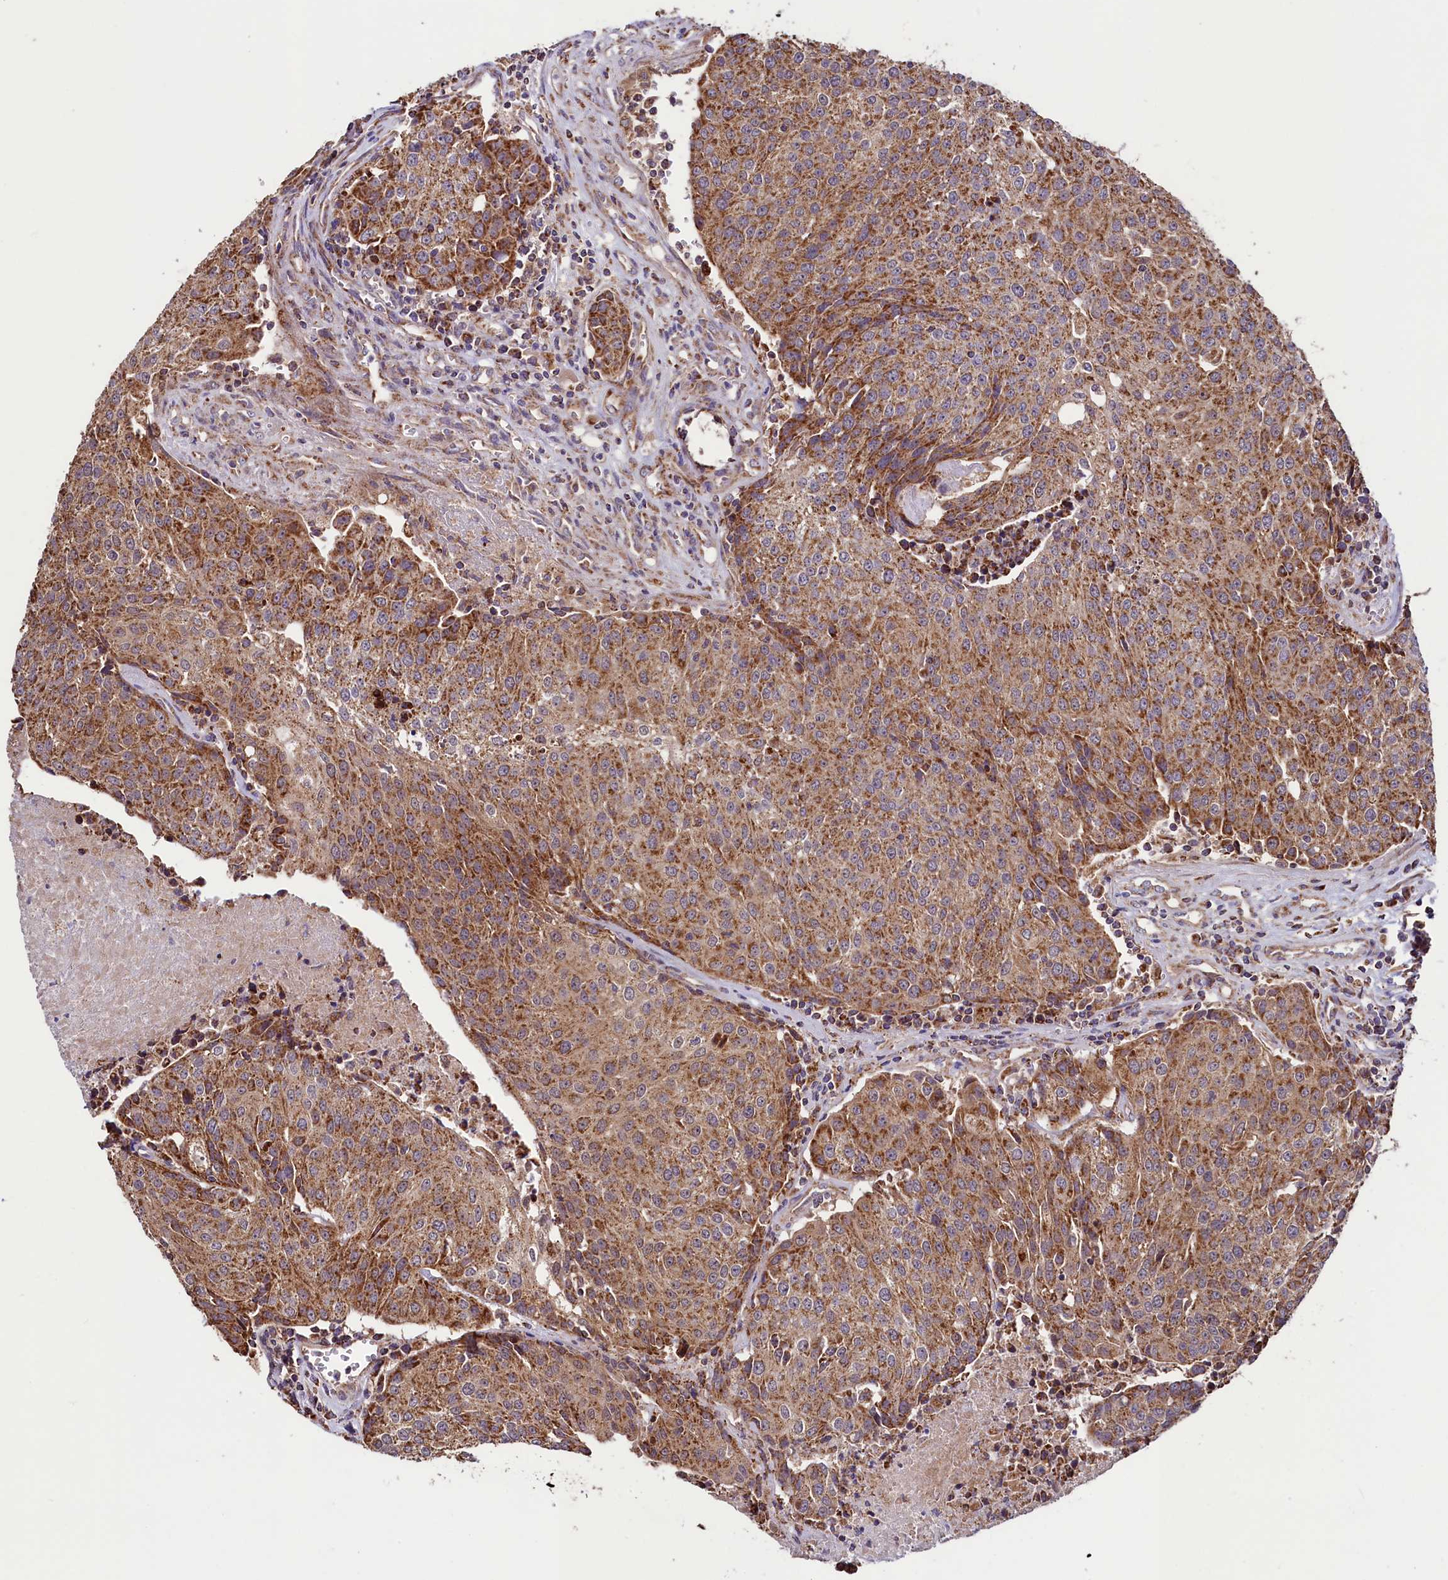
{"staining": {"intensity": "moderate", "quantity": ">75%", "location": "cytoplasmic/membranous"}, "tissue": "urothelial cancer", "cell_type": "Tumor cells", "image_type": "cancer", "snomed": [{"axis": "morphology", "description": "Urothelial carcinoma, High grade"}, {"axis": "topography", "description": "Urinary bladder"}], "caption": "Immunohistochemistry (DAB (3,3'-diaminobenzidine)) staining of urothelial cancer exhibits moderate cytoplasmic/membranous protein expression in about >75% of tumor cells. The protein of interest is stained brown, and the nuclei are stained in blue (DAB (3,3'-diaminobenzidine) IHC with brightfield microscopy, high magnification).", "gene": "STARD5", "patient": {"sex": "female", "age": 85}}